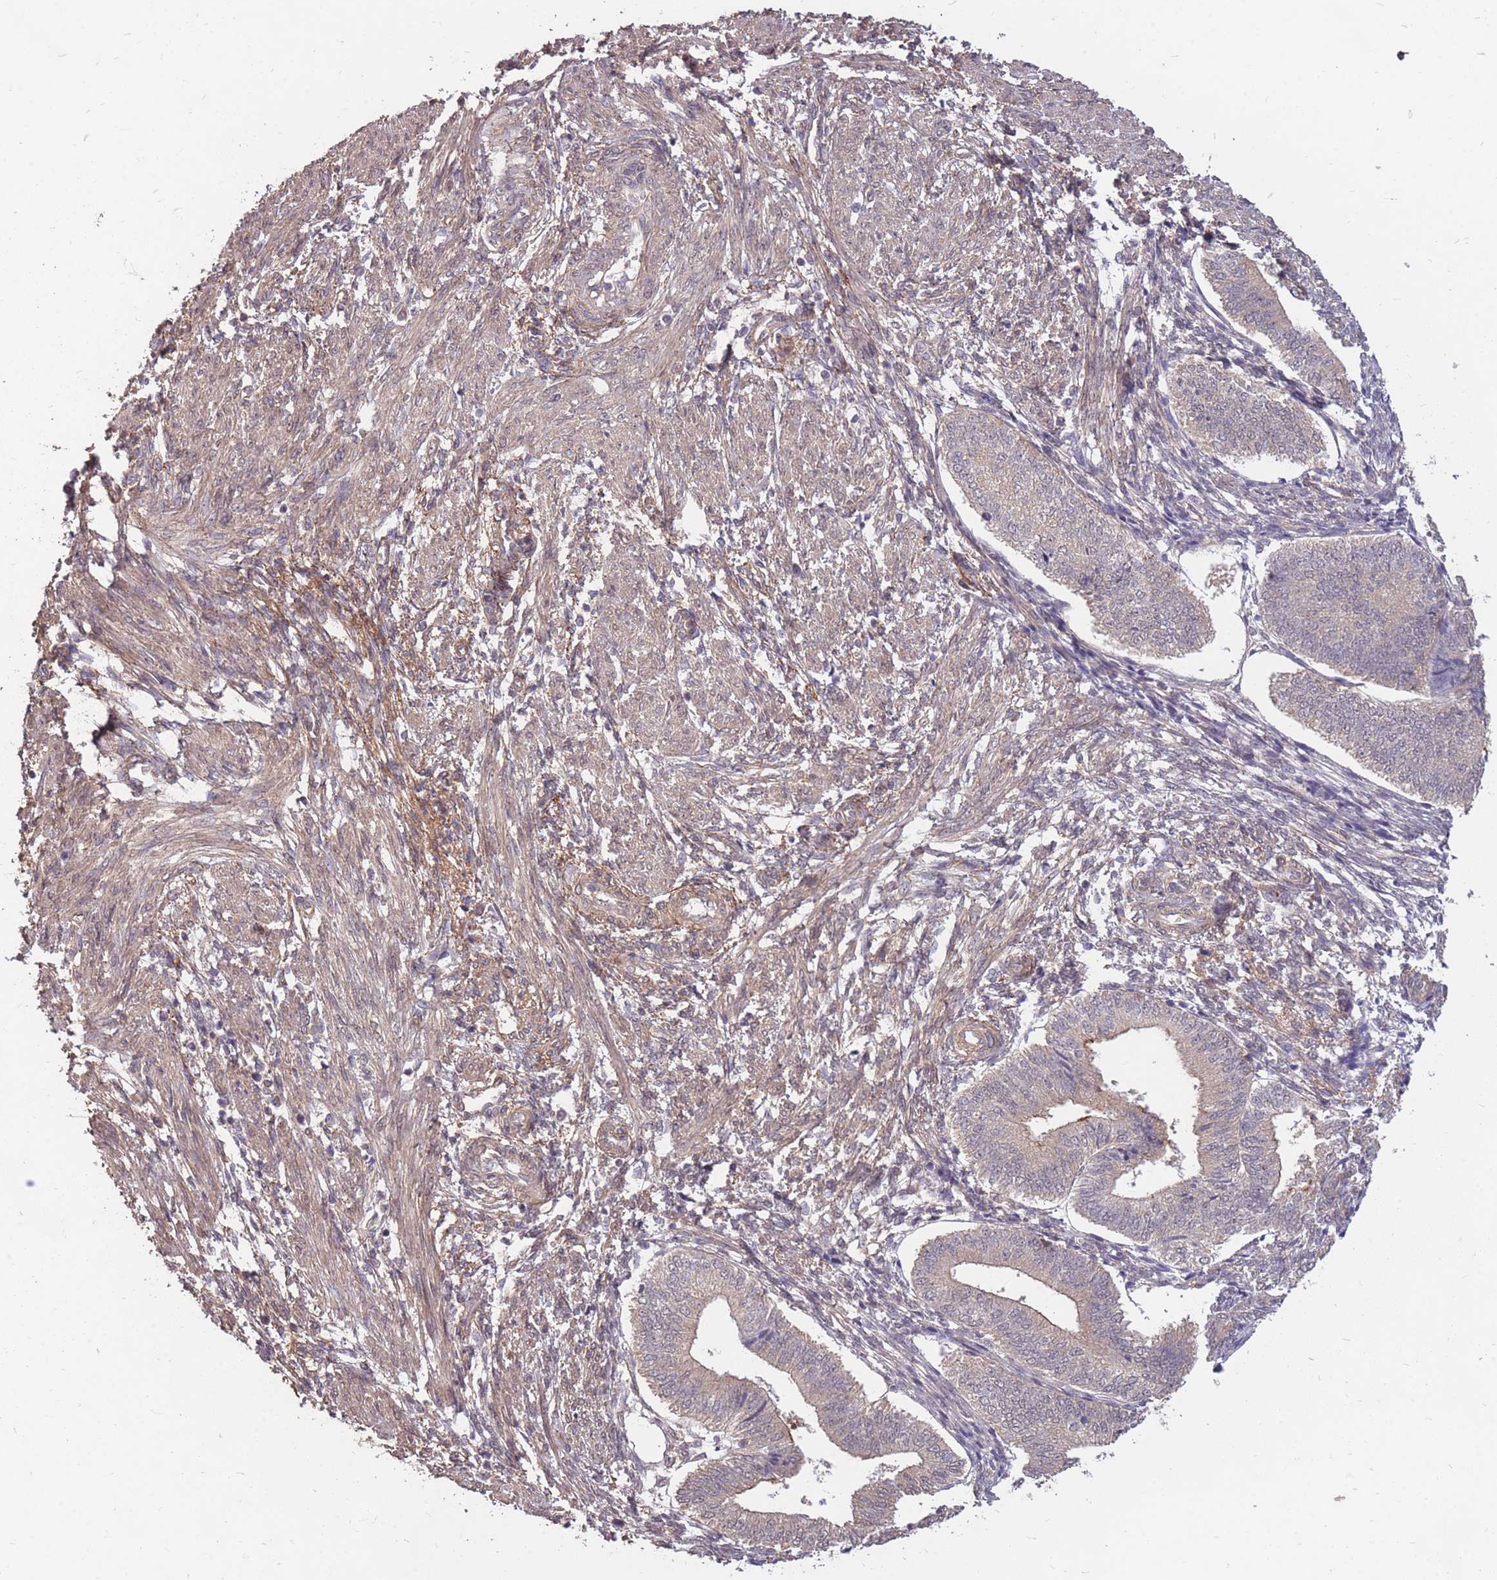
{"staining": {"intensity": "negative", "quantity": "none", "location": "none"}, "tissue": "endometrium", "cell_type": "Cells in endometrial stroma", "image_type": "normal", "snomed": [{"axis": "morphology", "description": "Normal tissue, NOS"}, {"axis": "topography", "description": "Endometrium"}], "caption": "The micrograph shows no staining of cells in endometrial stroma in normal endometrium.", "gene": "DYNC1LI2", "patient": {"sex": "female", "age": 34}}